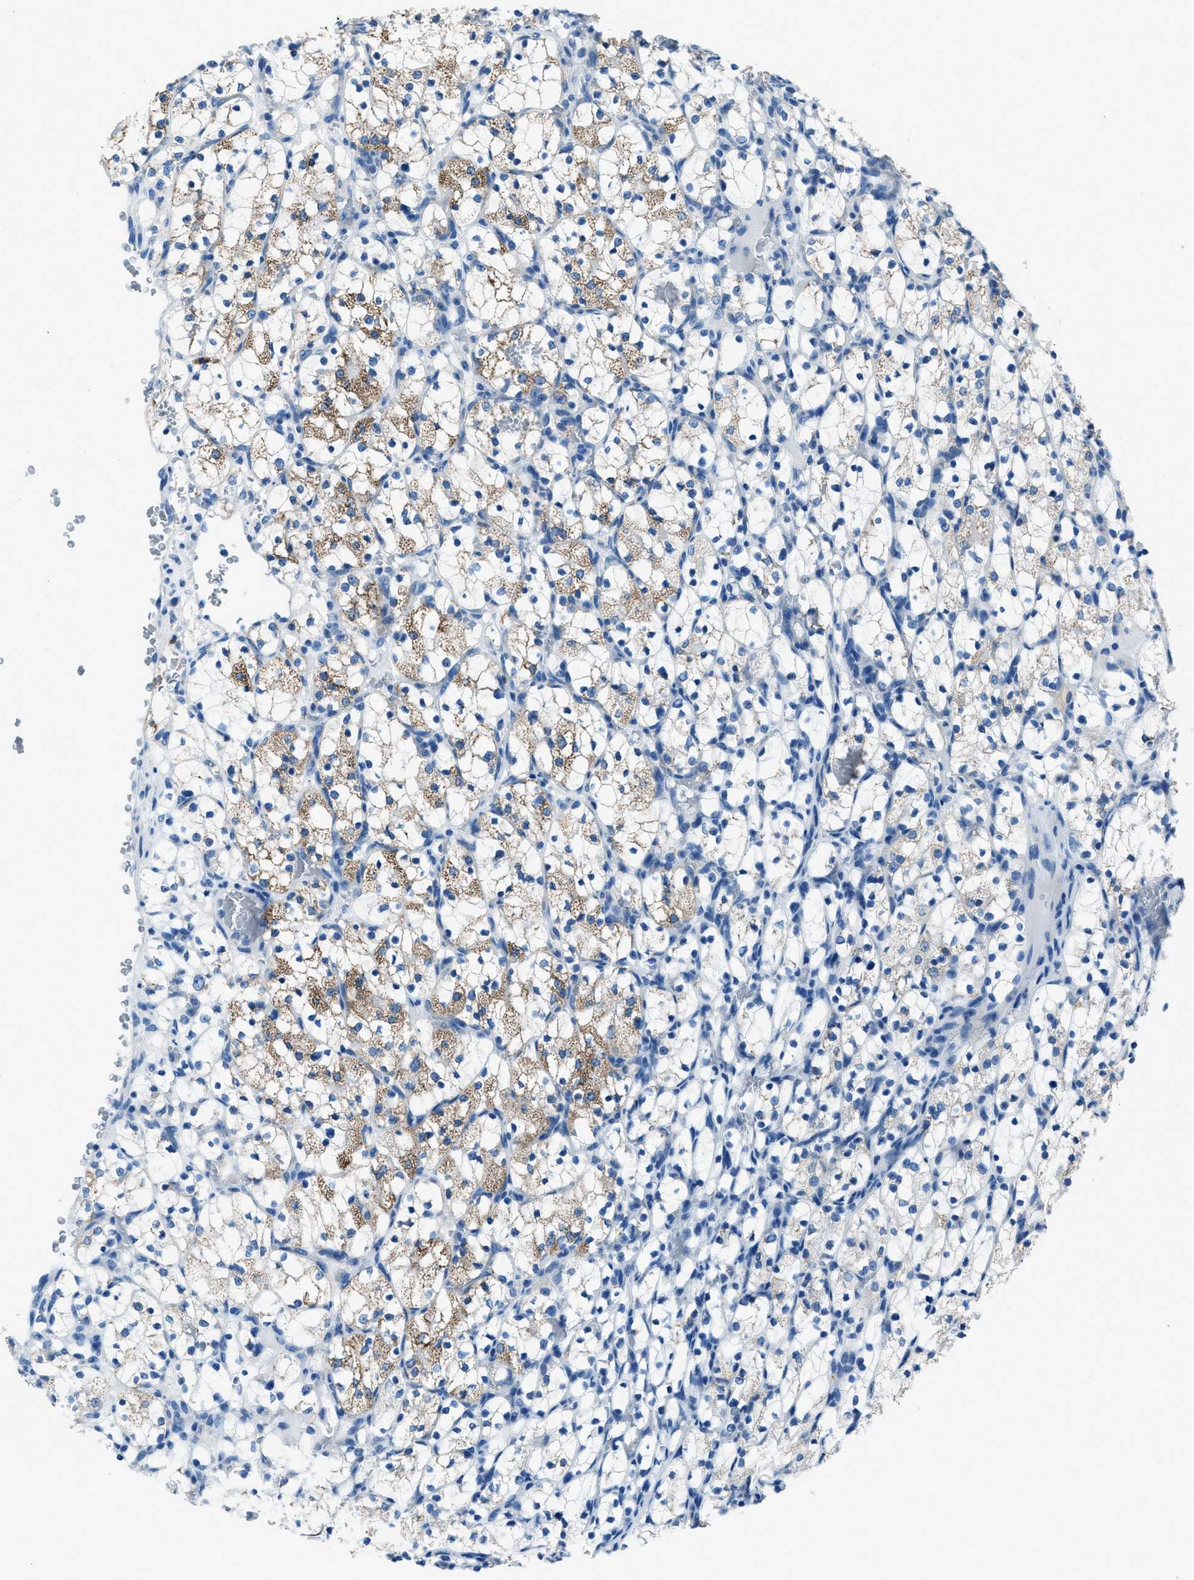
{"staining": {"intensity": "weak", "quantity": "25%-75%", "location": "cytoplasmic/membranous"}, "tissue": "renal cancer", "cell_type": "Tumor cells", "image_type": "cancer", "snomed": [{"axis": "morphology", "description": "Adenocarcinoma, NOS"}, {"axis": "topography", "description": "Kidney"}], "caption": "Immunohistochemical staining of adenocarcinoma (renal) reveals low levels of weak cytoplasmic/membranous protein expression in approximately 25%-75% of tumor cells.", "gene": "AMACR", "patient": {"sex": "female", "age": 69}}